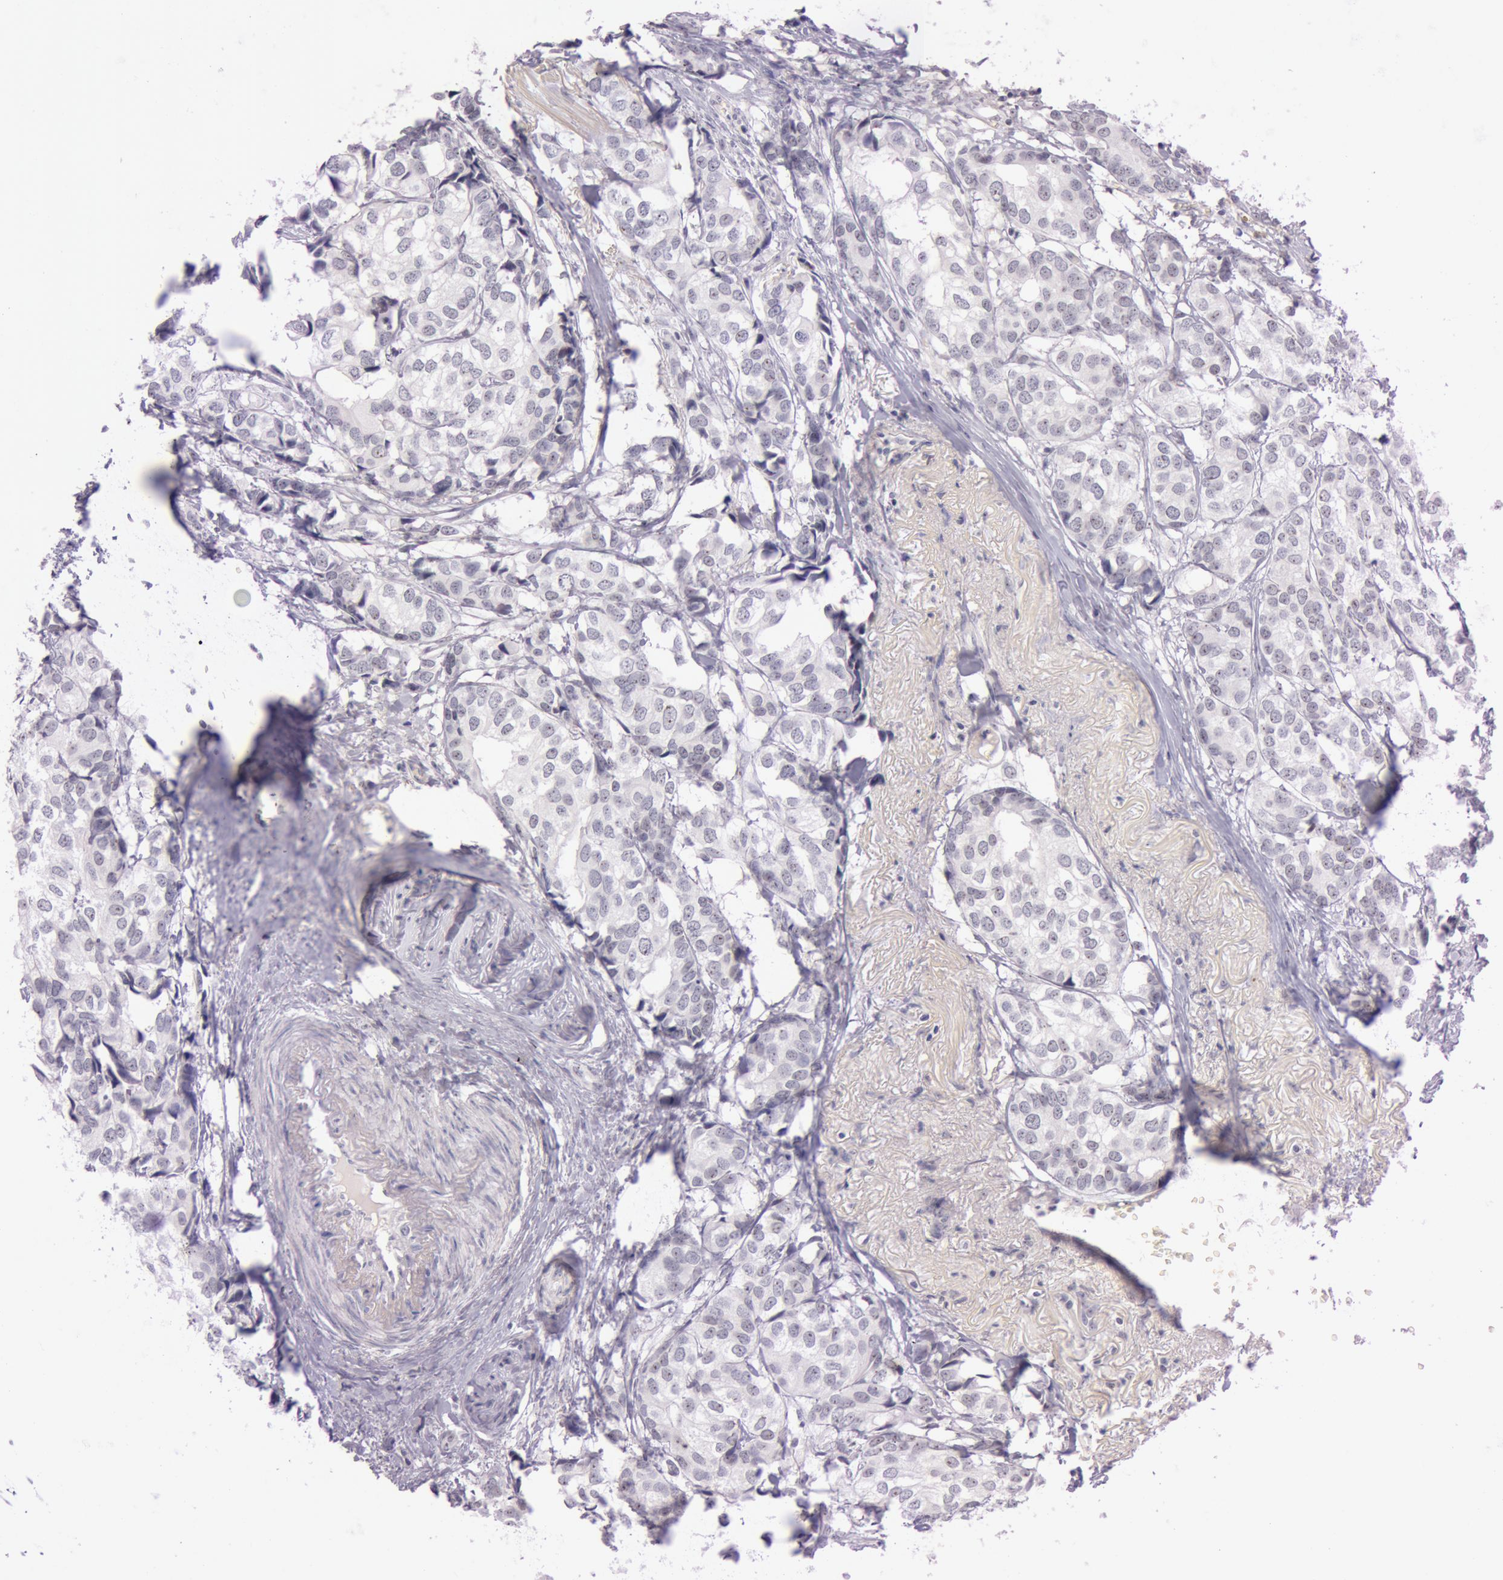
{"staining": {"intensity": "moderate", "quantity": ">75%", "location": "nuclear"}, "tissue": "breast cancer", "cell_type": "Tumor cells", "image_type": "cancer", "snomed": [{"axis": "morphology", "description": "Duct carcinoma"}, {"axis": "topography", "description": "Breast"}], "caption": "Breast cancer (invasive ductal carcinoma) was stained to show a protein in brown. There is medium levels of moderate nuclear positivity in approximately >75% of tumor cells.", "gene": "FBL", "patient": {"sex": "female", "age": 68}}